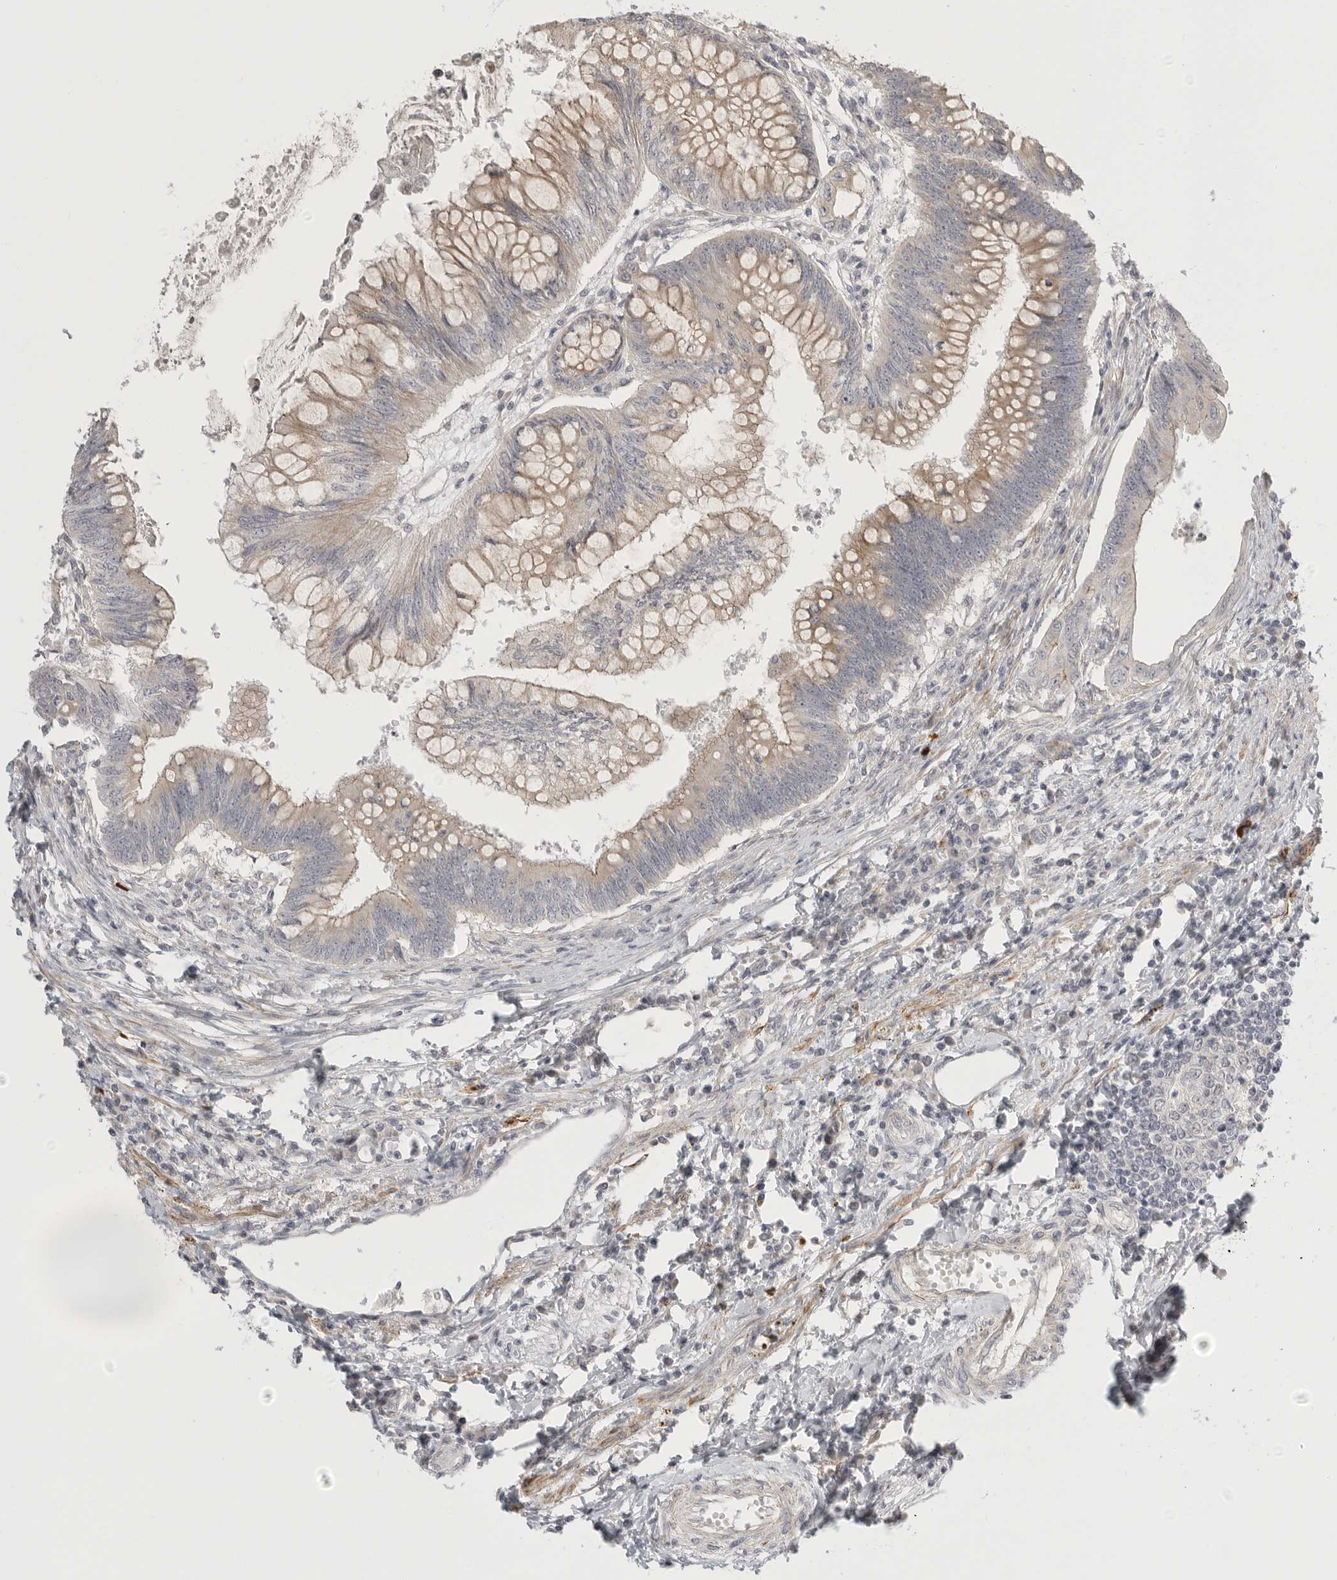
{"staining": {"intensity": "weak", "quantity": "25%-75%", "location": "cytoplasmic/membranous"}, "tissue": "colorectal cancer", "cell_type": "Tumor cells", "image_type": "cancer", "snomed": [{"axis": "morphology", "description": "Adenoma, NOS"}, {"axis": "morphology", "description": "Adenocarcinoma, NOS"}, {"axis": "topography", "description": "Colon"}], "caption": "Brown immunohistochemical staining in colorectal adenoma exhibits weak cytoplasmic/membranous staining in approximately 25%-75% of tumor cells. The protein is stained brown, and the nuclei are stained in blue (DAB (3,3'-diaminobenzidine) IHC with brightfield microscopy, high magnification).", "gene": "STAB2", "patient": {"sex": "male", "age": 79}}